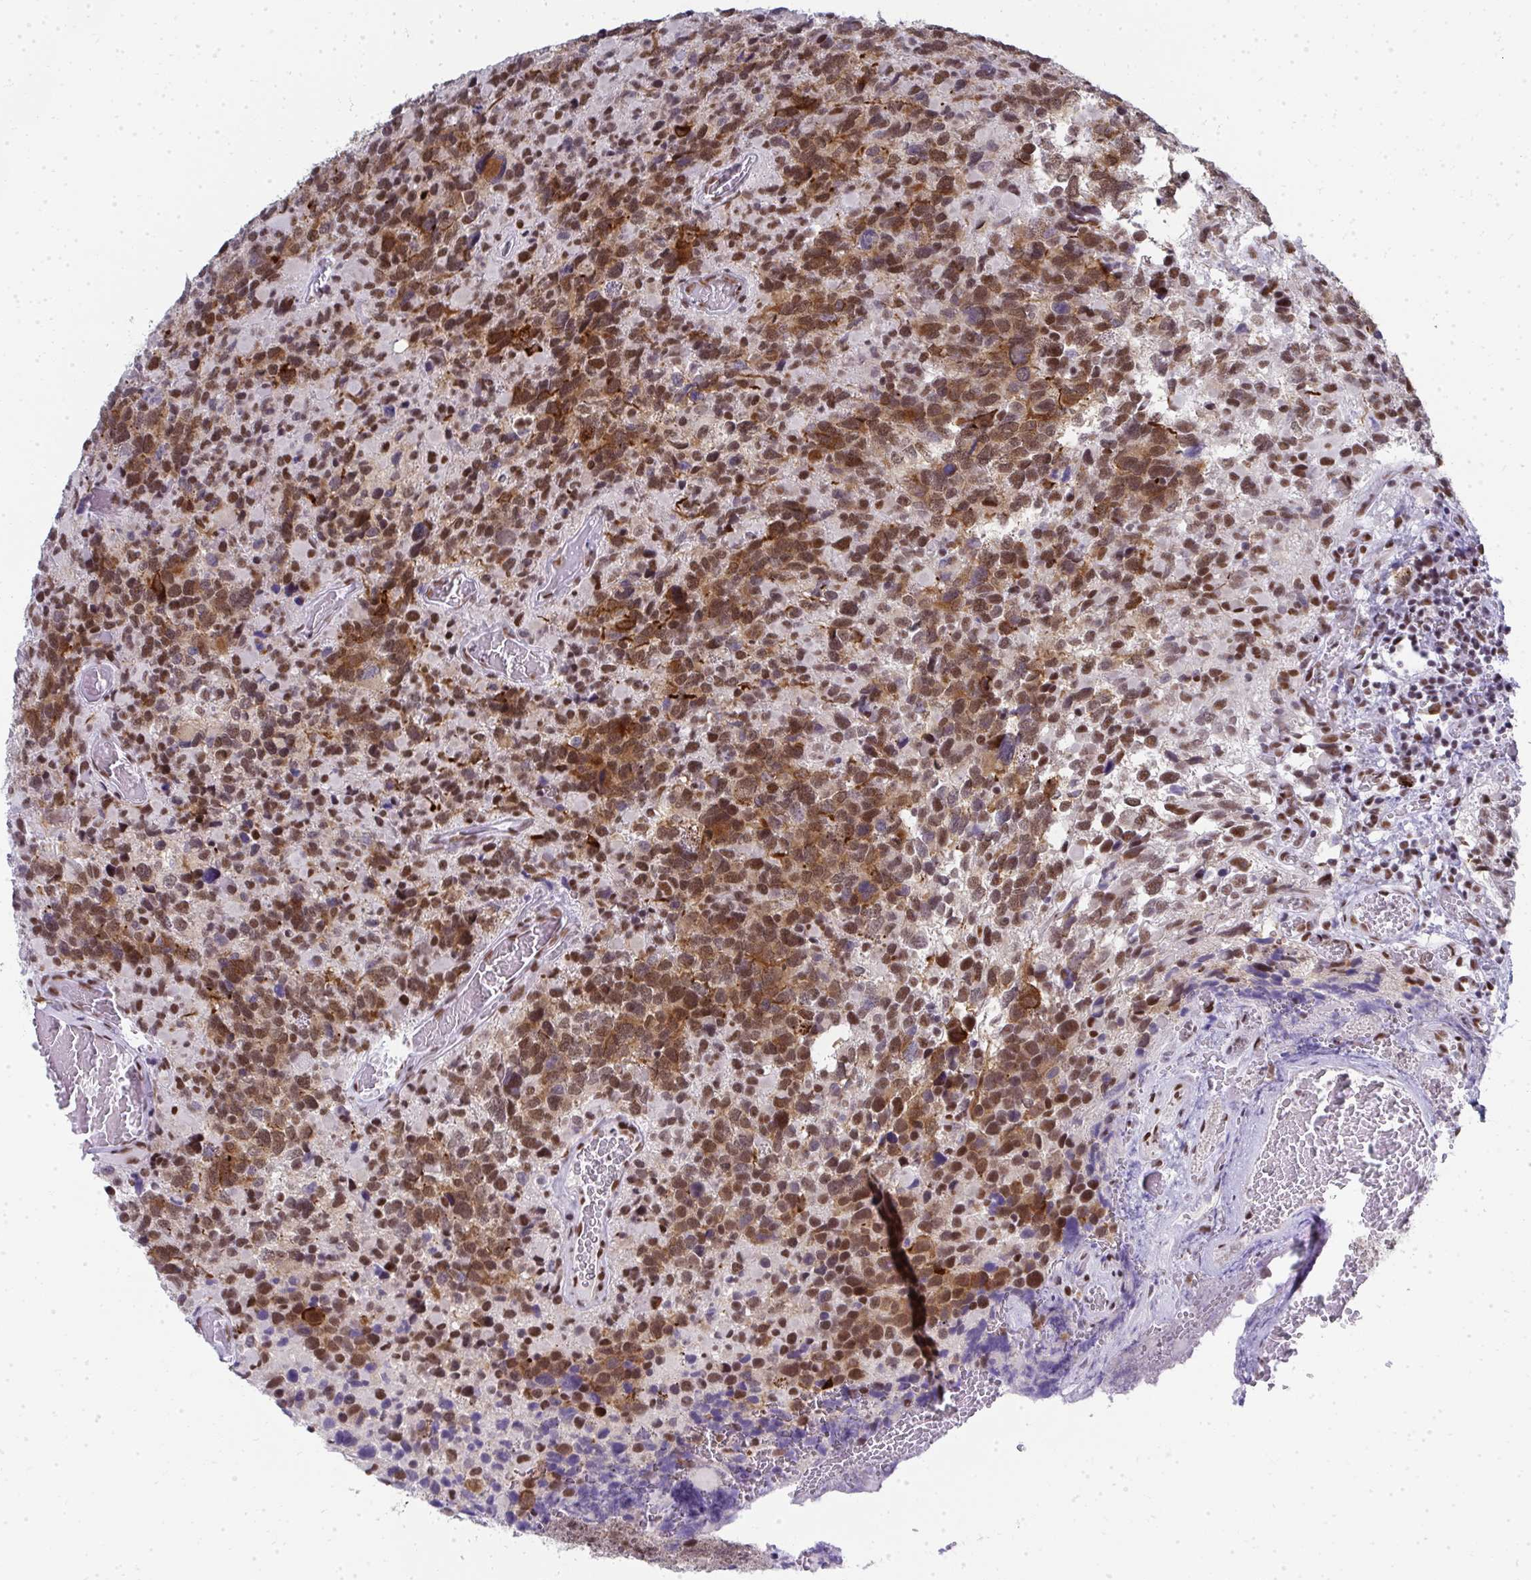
{"staining": {"intensity": "moderate", "quantity": ">75%", "location": "cytoplasmic/membranous,nuclear"}, "tissue": "glioma", "cell_type": "Tumor cells", "image_type": "cancer", "snomed": [{"axis": "morphology", "description": "Glioma, malignant, High grade"}, {"axis": "topography", "description": "Brain"}], "caption": "Immunohistochemistry (IHC) (DAB) staining of human glioma demonstrates moderate cytoplasmic/membranous and nuclear protein expression in approximately >75% of tumor cells. The protein is stained brown, and the nuclei are stained in blue (DAB (3,3'-diaminobenzidine) IHC with brightfield microscopy, high magnification).", "gene": "CREBBP", "patient": {"sex": "female", "age": 40}}